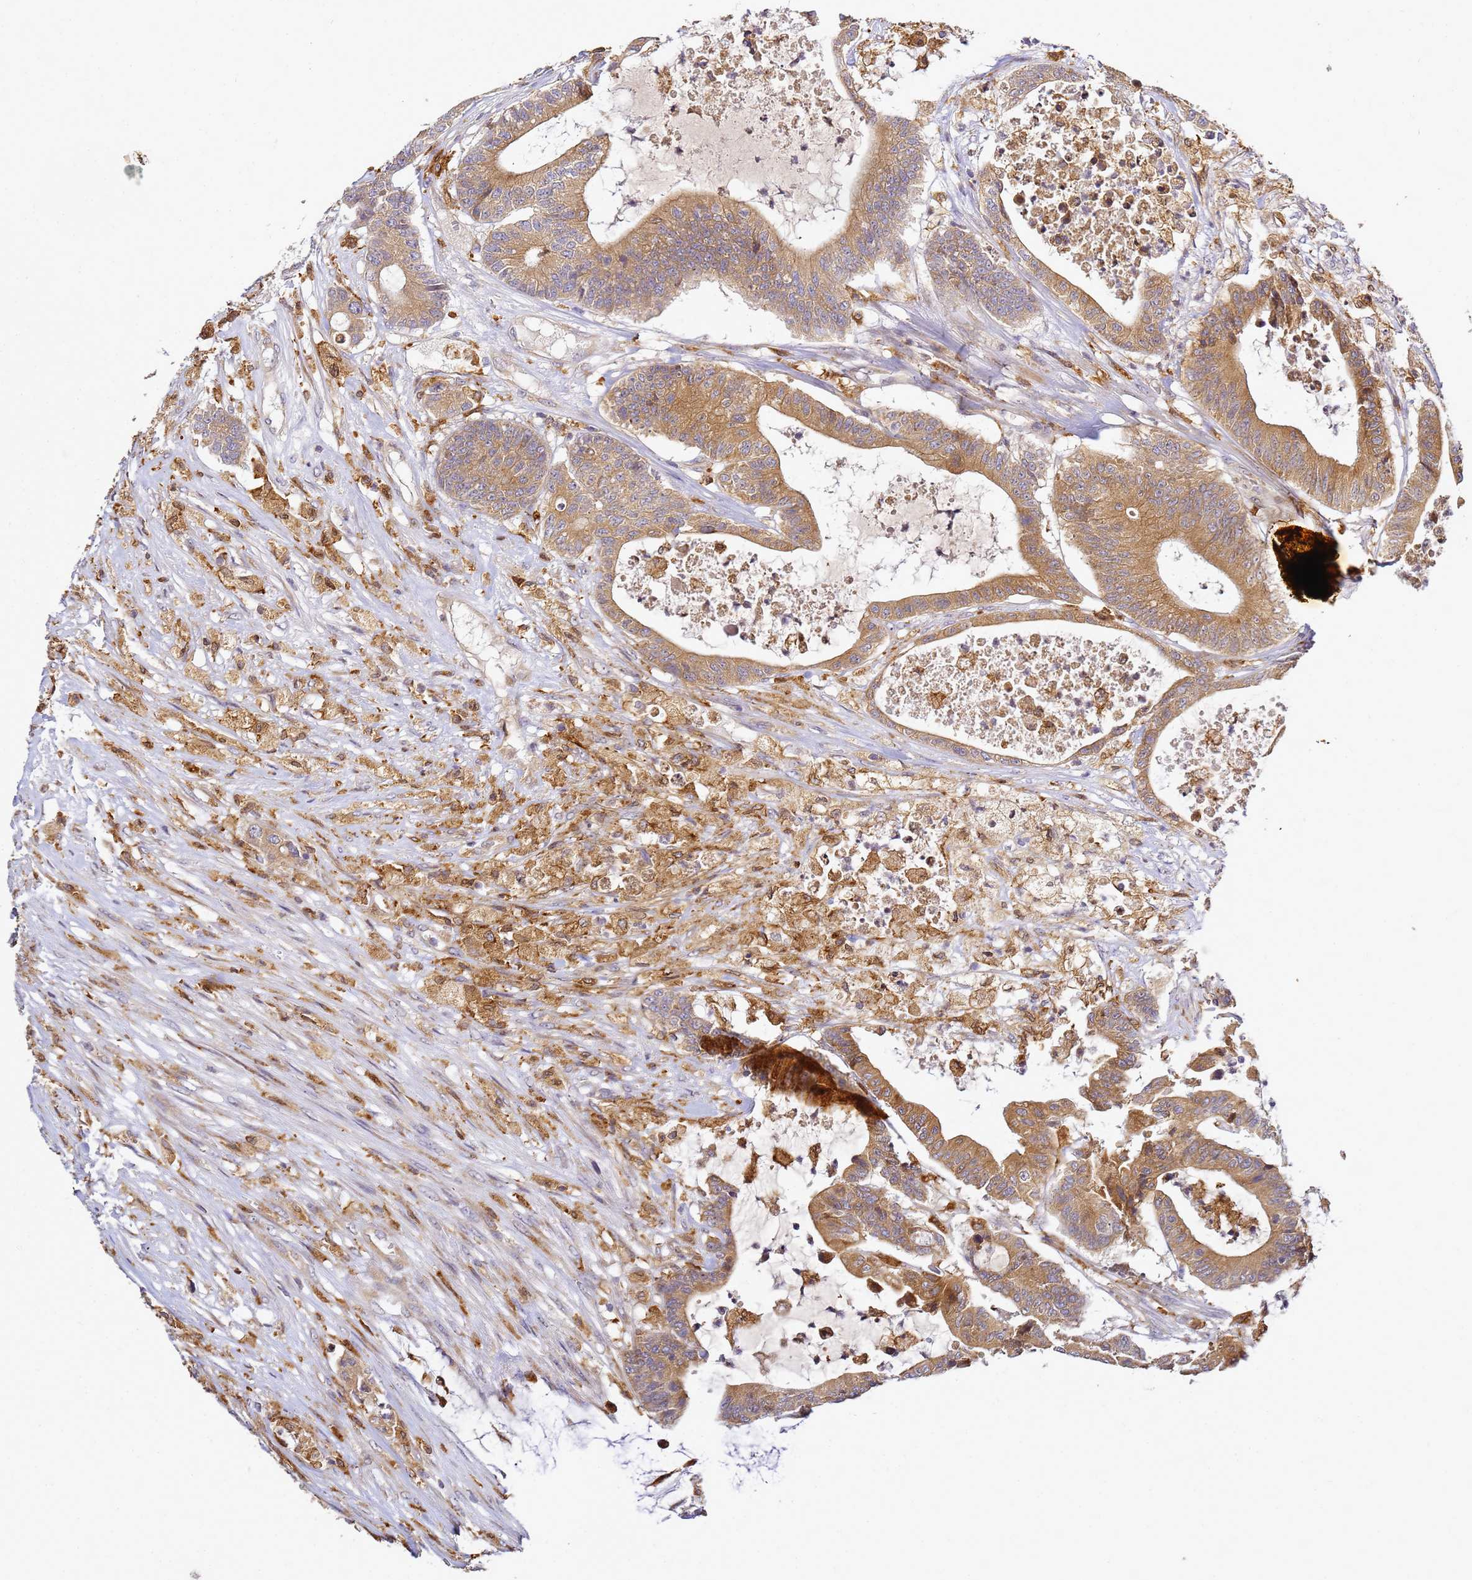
{"staining": {"intensity": "moderate", "quantity": ">75%", "location": "cytoplasmic/membranous"}, "tissue": "colorectal cancer", "cell_type": "Tumor cells", "image_type": "cancer", "snomed": [{"axis": "morphology", "description": "Adenocarcinoma, NOS"}, {"axis": "topography", "description": "Colon"}], "caption": "IHC staining of colorectal cancer, which shows medium levels of moderate cytoplasmic/membranous positivity in approximately >75% of tumor cells indicating moderate cytoplasmic/membranous protein staining. The staining was performed using DAB (brown) for protein detection and nuclei were counterstained in hematoxylin (blue).", "gene": "ADPGK", "patient": {"sex": "female", "age": 84}}